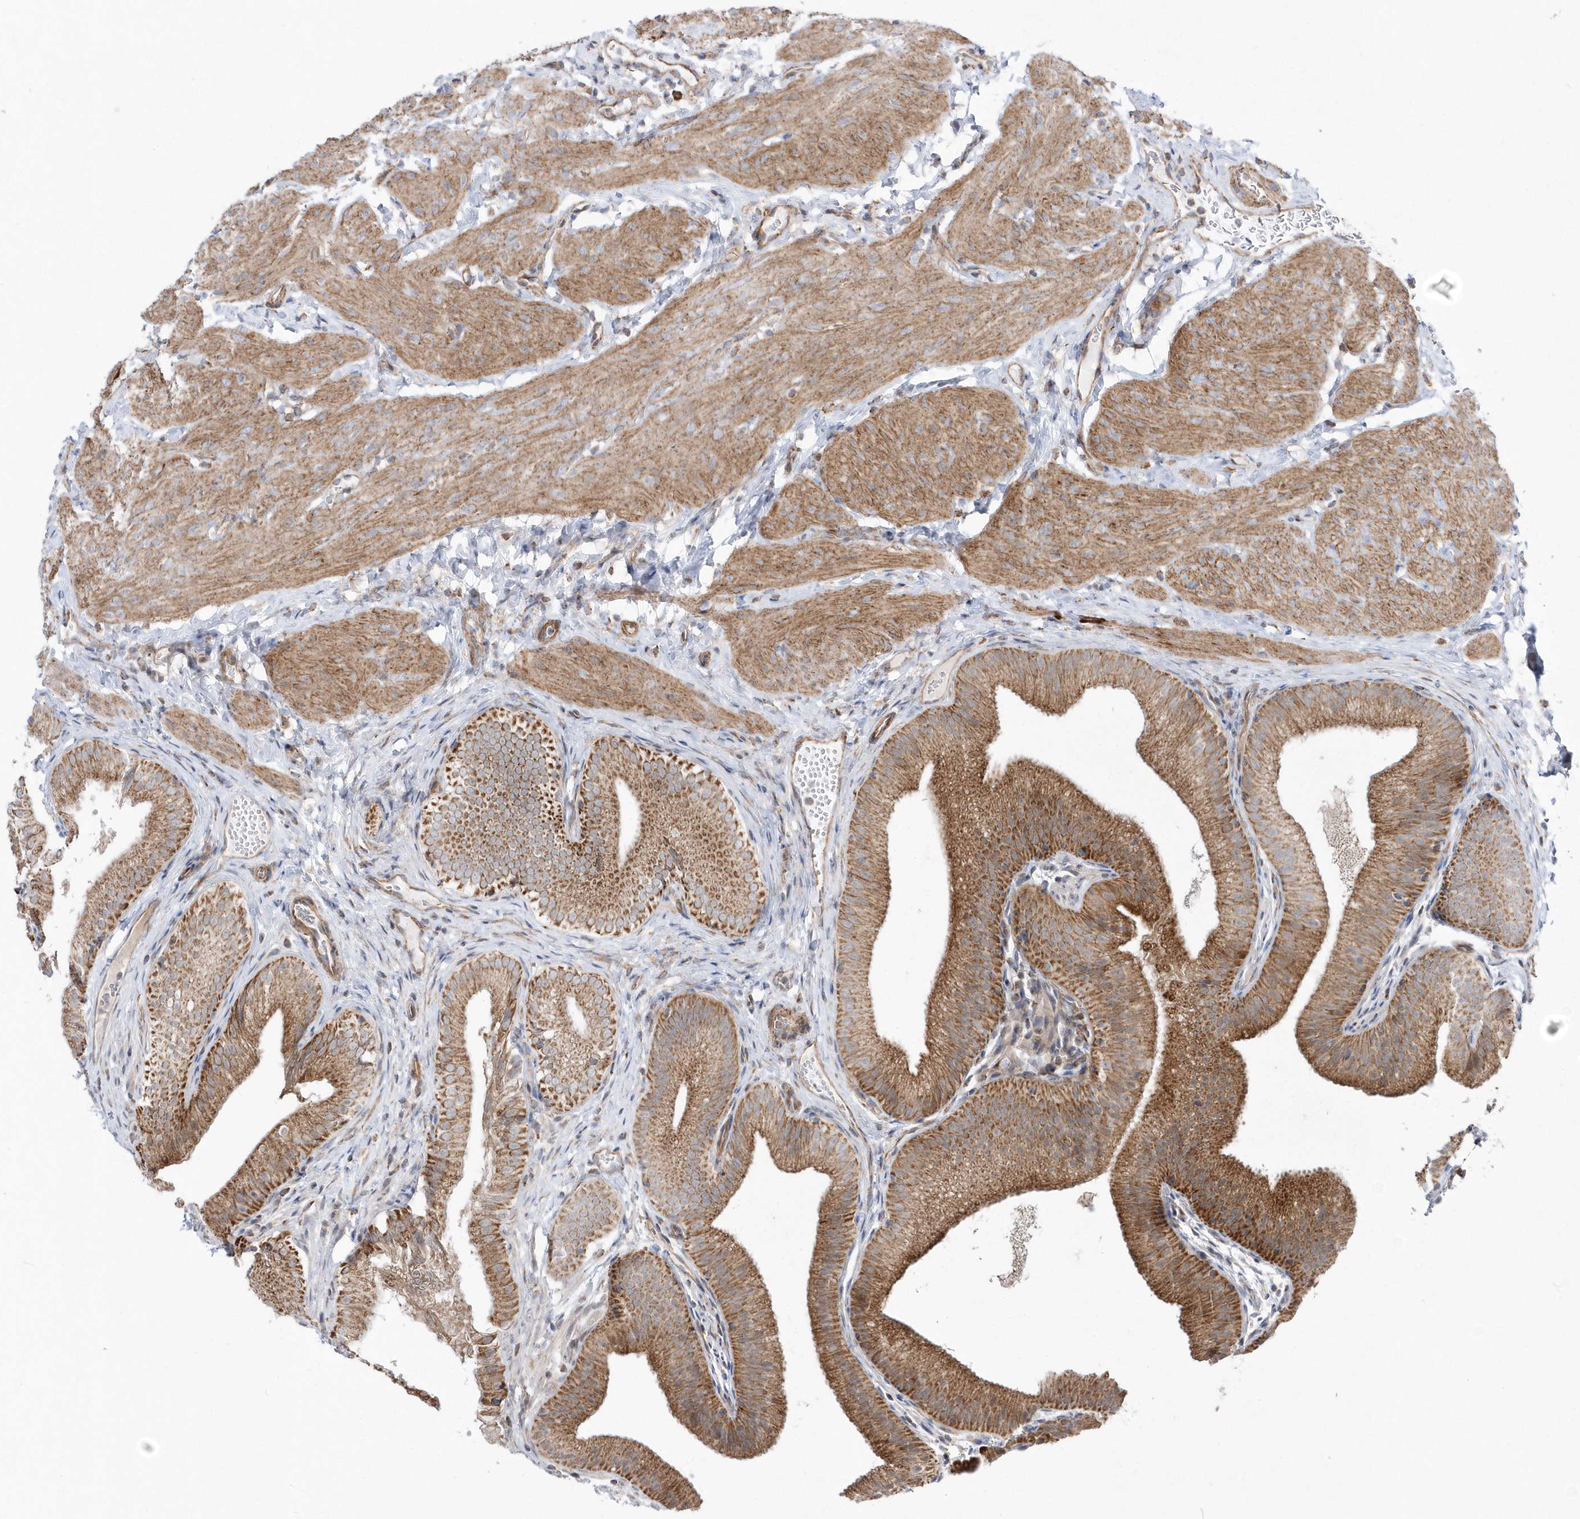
{"staining": {"intensity": "moderate", "quantity": ">75%", "location": "cytoplasmic/membranous"}, "tissue": "gallbladder", "cell_type": "Glandular cells", "image_type": "normal", "snomed": [{"axis": "morphology", "description": "Normal tissue, NOS"}, {"axis": "topography", "description": "Gallbladder"}], "caption": "A high-resolution image shows immunohistochemistry (IHC) staining of benign gallbladder, which shows moderate cytoplasmic/membranous expression in about >75% of glandular cells. Nuclei are stained in blue.", "gene": "OPA1", "patient": {"sex": "female", "age": 30}}